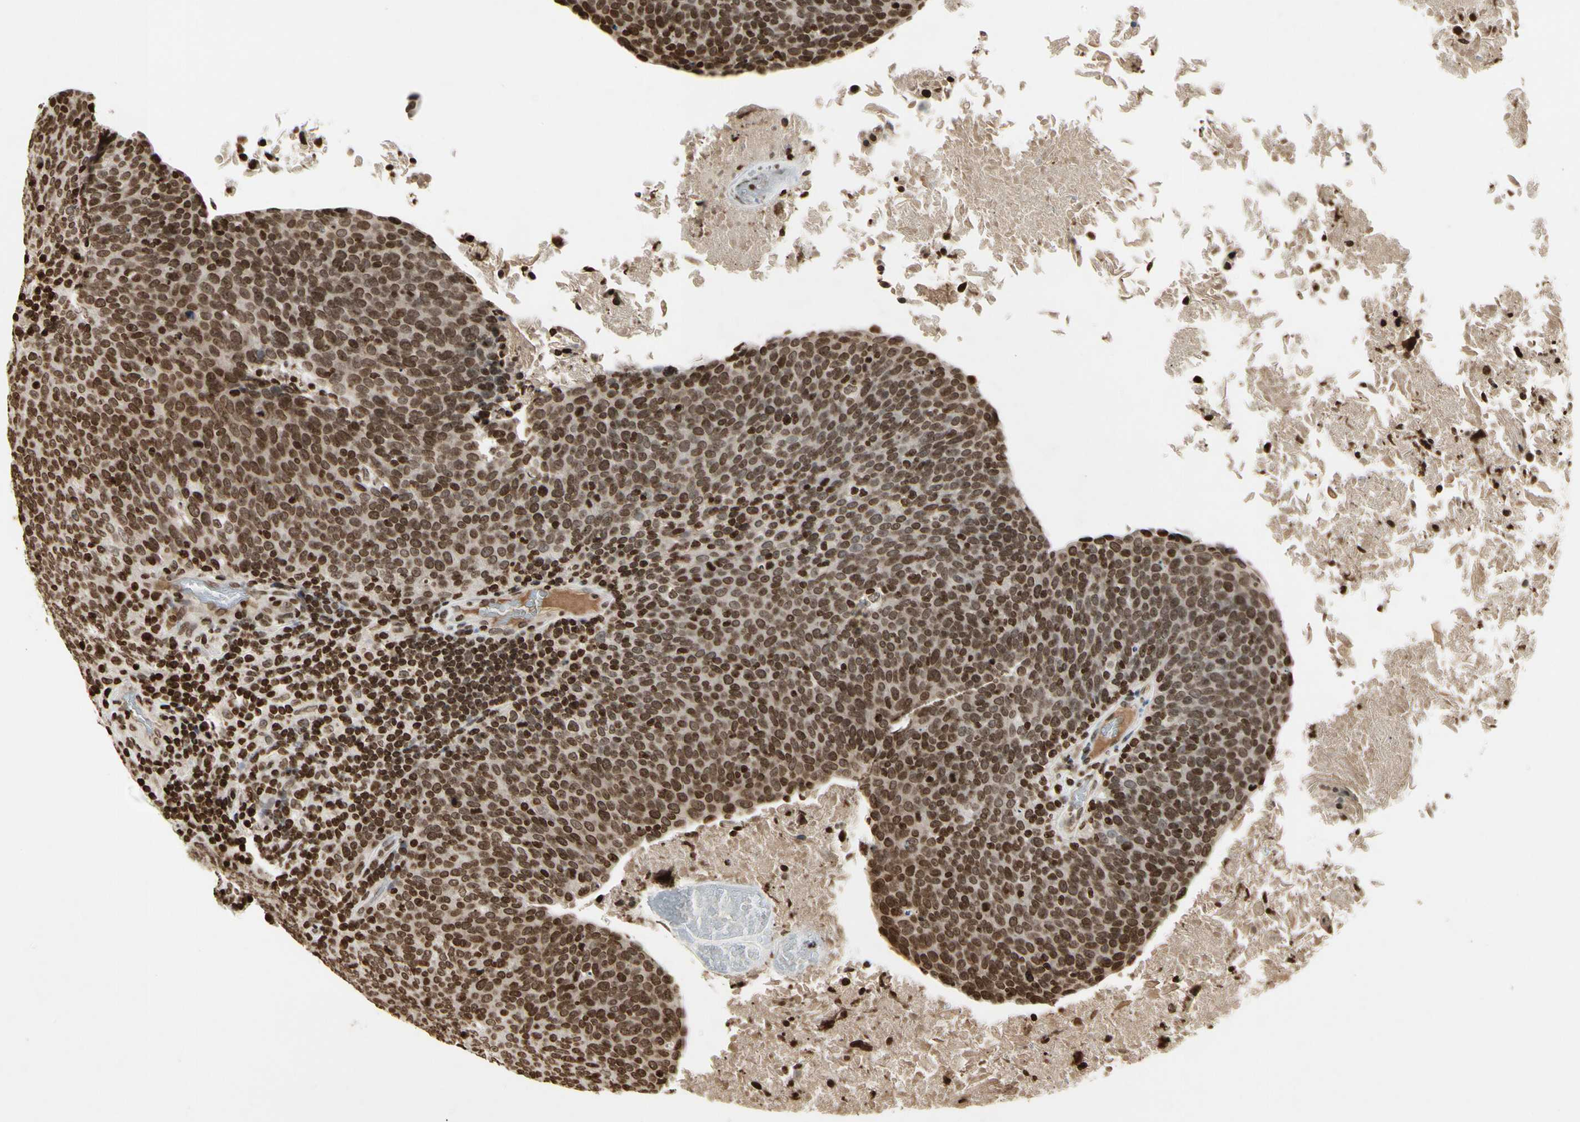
{"staining": {"intensity": "strong", "quantity": "25%-75%", "location": "nuclear"}, "tissue": "head and neck cancer", "cell_type": "Tumor cells", "image_type": "cancer", "snomed": [{"axis": "morphology", "description": "Squamous cell carcinoma, NOS"}, {"axis": "morphology", "description": "Squamous cell carcinoma, metastatic, NOS"}, {"axis": "topography", "description": "Lymph node"}, {"axis": "topography", "description": "Head-Neck"}], "caption": "An image showing strong nuclear positivity in about 25%-75% of tumor cells in head and neck metastatic squamous cell carcinoma, as visualized by brown immunohistochemical staining.", "gene": "RORA", "patient": {"sex": "male", "age": 62}}